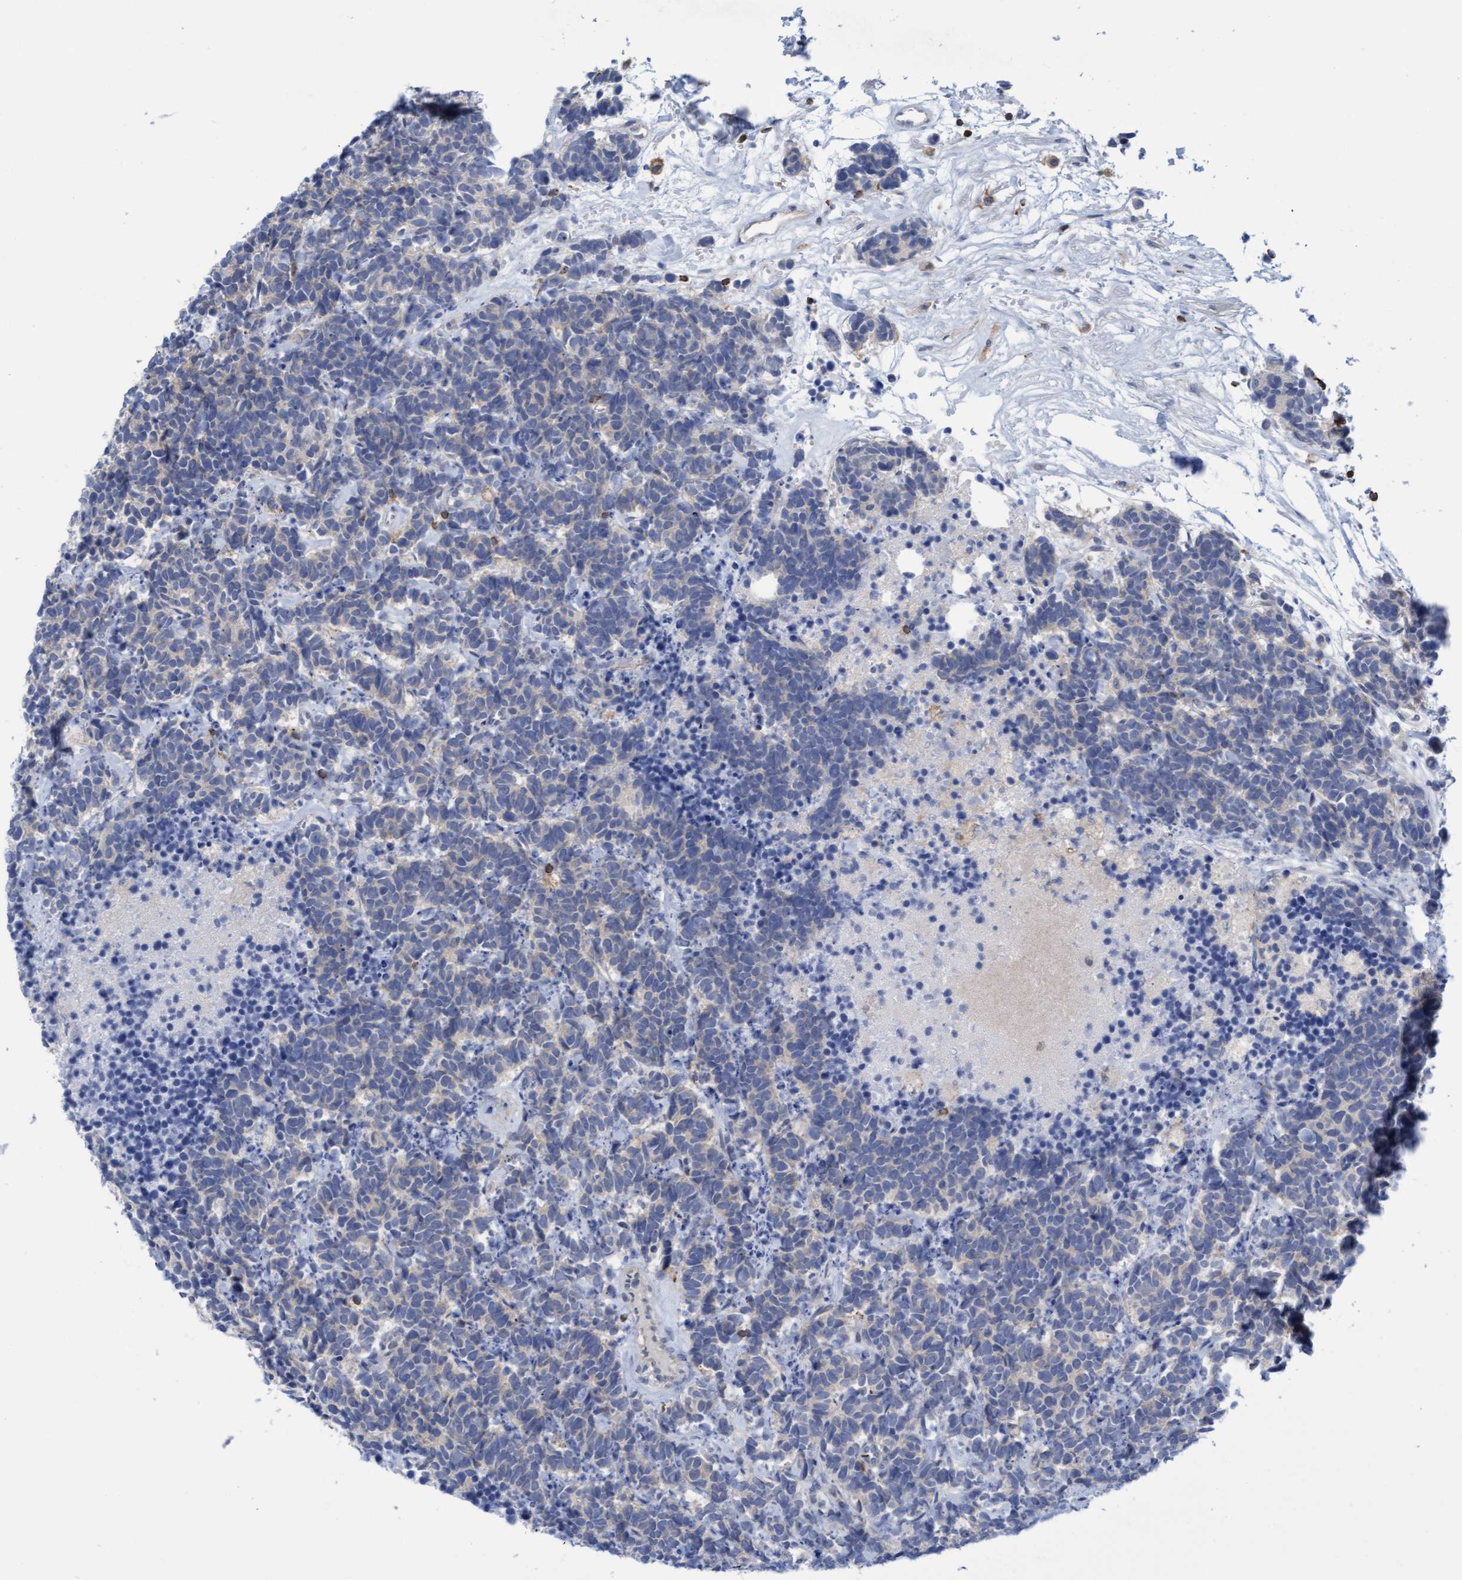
{"staining": {"intensity": "weak", "quantity": "<25%", "location": "cytoplasmic/membranous"}, "tissue": "carcinoid", "cell_type": "Tumor cells", "image_type": "cancer", "snomed": [{"axis": "morphology", "description": "Carcinoma, NOS"}, {"axis": "morphology", "description": "Carcinoid, malignant, NOS"}, {"axis": "topography", "description": "Urinary bladder"}], "caption": "An immunohistochemistry image of carcinoid is shown. There is no staining in tumor cells of carcinoid.", "gene": "FNBP1", "patient": {"sex": "male", "age": 57}}